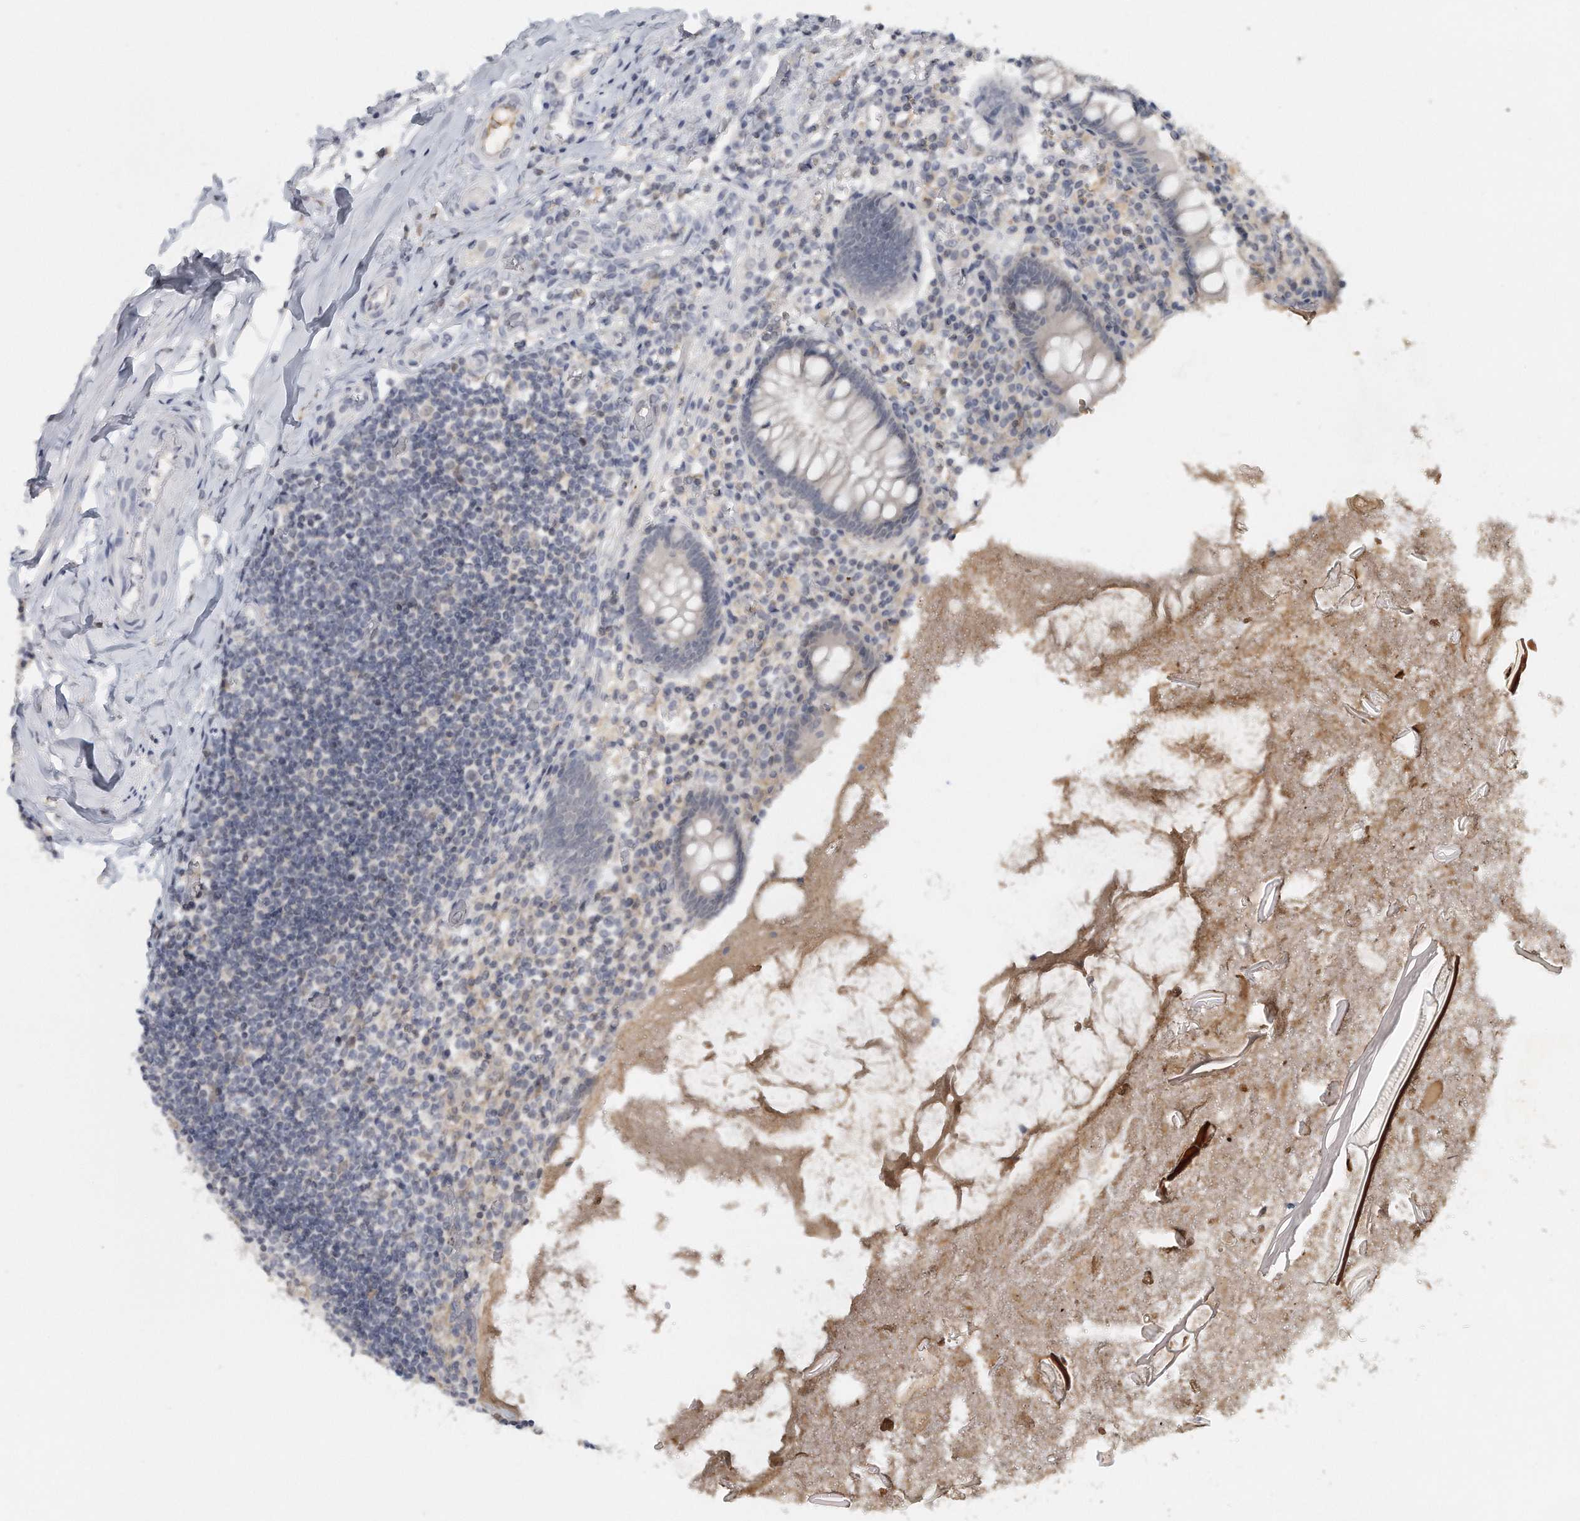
{"staining": {"intensity": "negative", "quantity": "none", "location": "none"}, "tissue": "appendix", "cell_type": "Glandular cells", "image_type": "normal", "snomed": [{"axis": "morphology", "description": "Normal tissue, NOS"}, {"axis": "topography", "description": "Appendix"}], "caption": "Immunohistochemical staining of unremarkable appendix demonstrates no significant positivity in glandular cells. (Brightfield microscopy of DAB (3,3'-diaminobenzidine) IHC at high magnification).", "gene": "DDX43", "patient": {"sex": "female", "age": 17}}